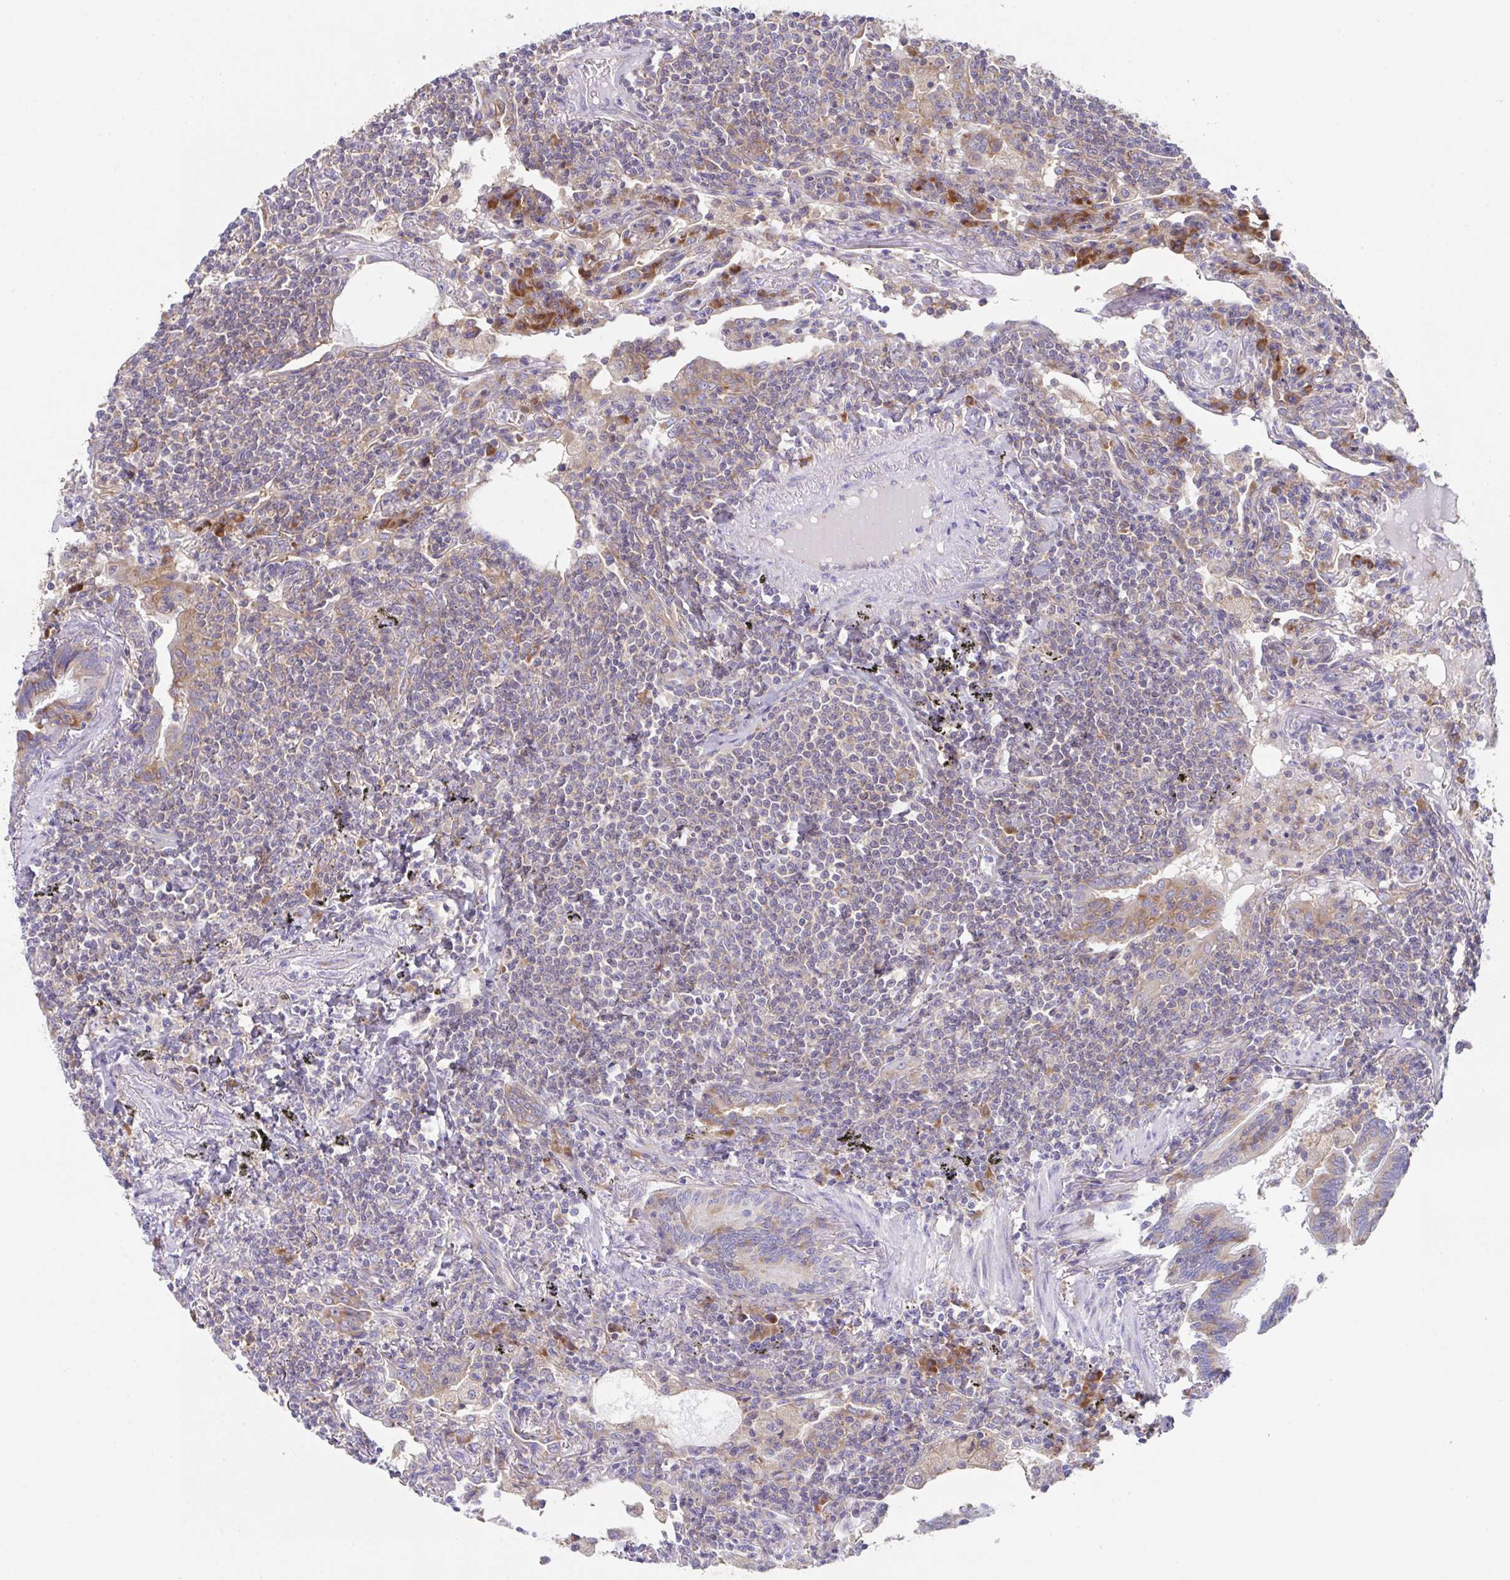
{"staining": {"intensity": "weak", "quantity": "<25%", "location": "cytoplasmic/membranous"}, "tissue": "lymphoma", "cell_type": "Tumor cells", "image_type": "cancer", "snomed": [{"axis": "morphology", "description": "Malignant lymphoma, non-Hodgkin's type, Low grade"}, {"axis": "topography", "description": "Lung"}], "caption": "The image demonstrates no staining of tumor cells in malignant lymphoma, non-Hodgkin's type (low-grade).", "gene": "FAU", "patient": {"sex": "female", "age": 71}}